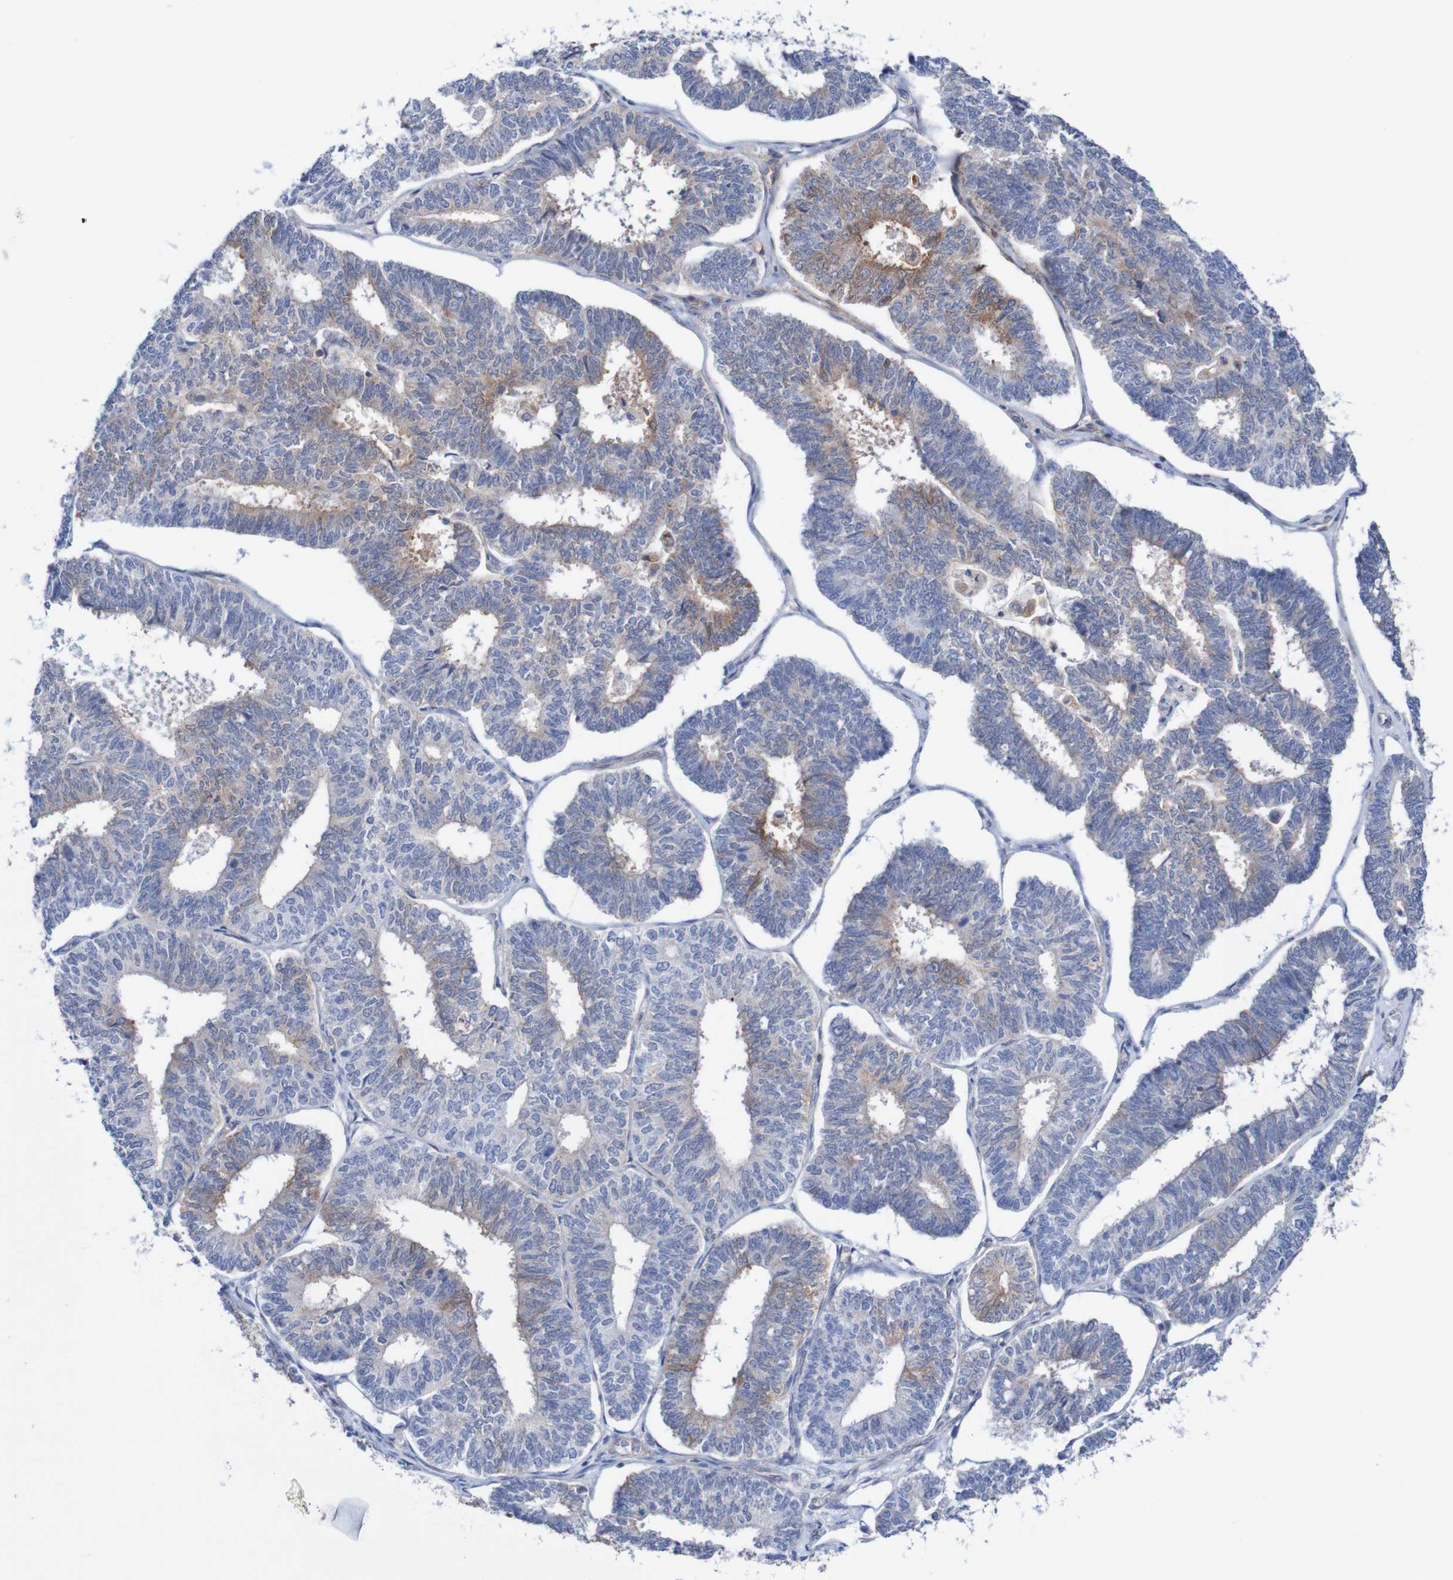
{"staining": {"intensity": "negative", "quantity": "none", "location": "none"}, "tissue": "endometrial cancer", "cell_type": "Tumor cells", "image_type": "cancer", "snomed": [{"axis": "morphology", "description": "Adenocarcinoma, NOS"}, {"axis": "topography", "description": "Endometrium"}], "caption": "Endometrial cancer was stained to show a protein in brown. There is no significant expression in tumor cells.", "gene": "RIGI", "patient": {"sex": "female", "age": 70}}